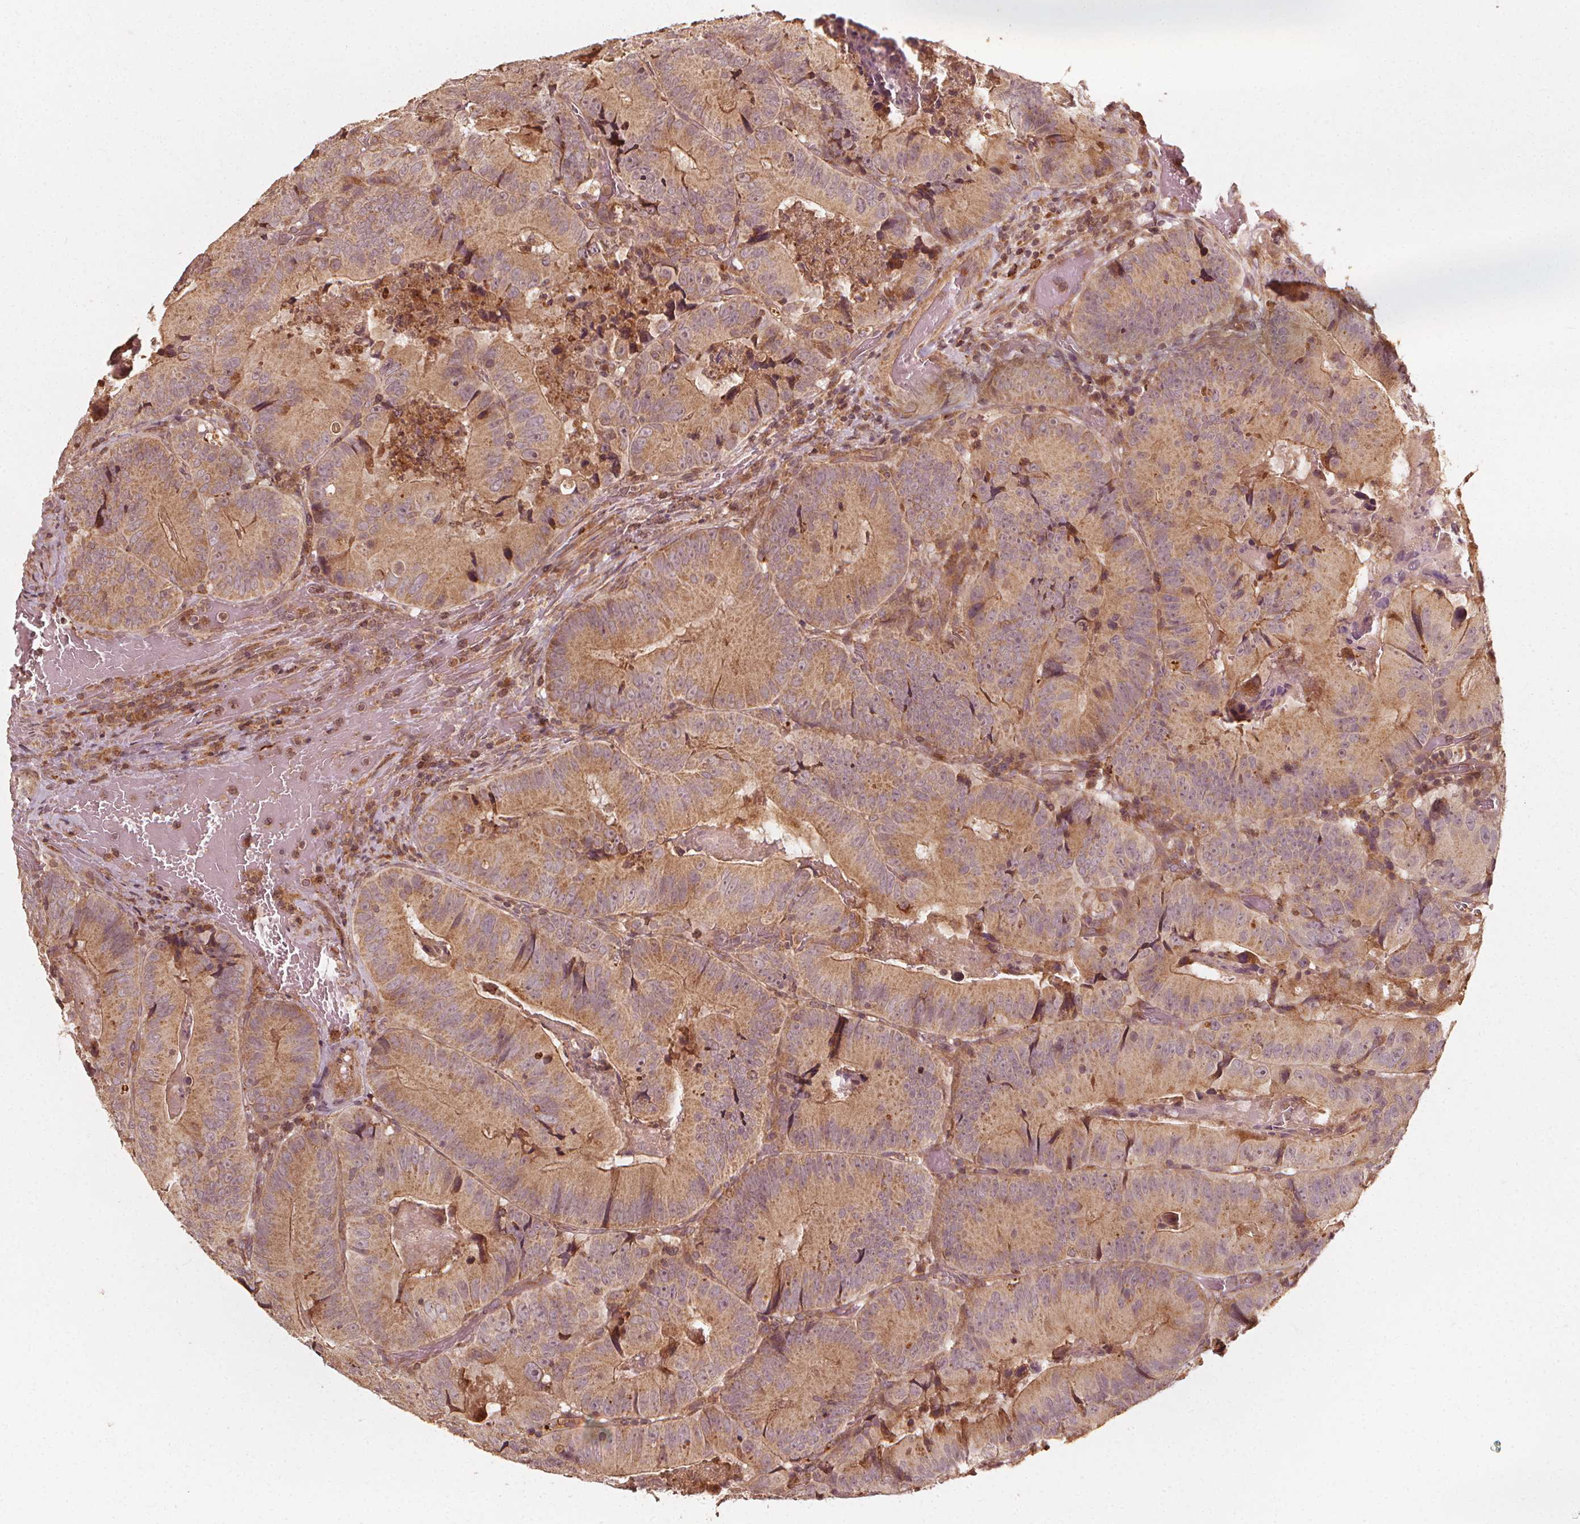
{"staining": {"intensity": "weak", "quantity": ">75%", "location": "cytoplasmic/membranous"}, "tissue": "colorectal cancer", "cell_type": "Tumor cells", "image_type": "cancer", "snomed": [{"axis": "morphology", "description": "Adenocarcinoma, NOS"}, {"axis": "topography", "description": "Colon"}], "caption": "Immunohistochemical staining of human colorectal cancer (adenocarcinoma) reveals low levels of weak cytoplasmic/membranous protein positivity in approximately >75% of tumor cells.", "gene": "NPC1", "patient": {"sex": "female", "age": 86}}